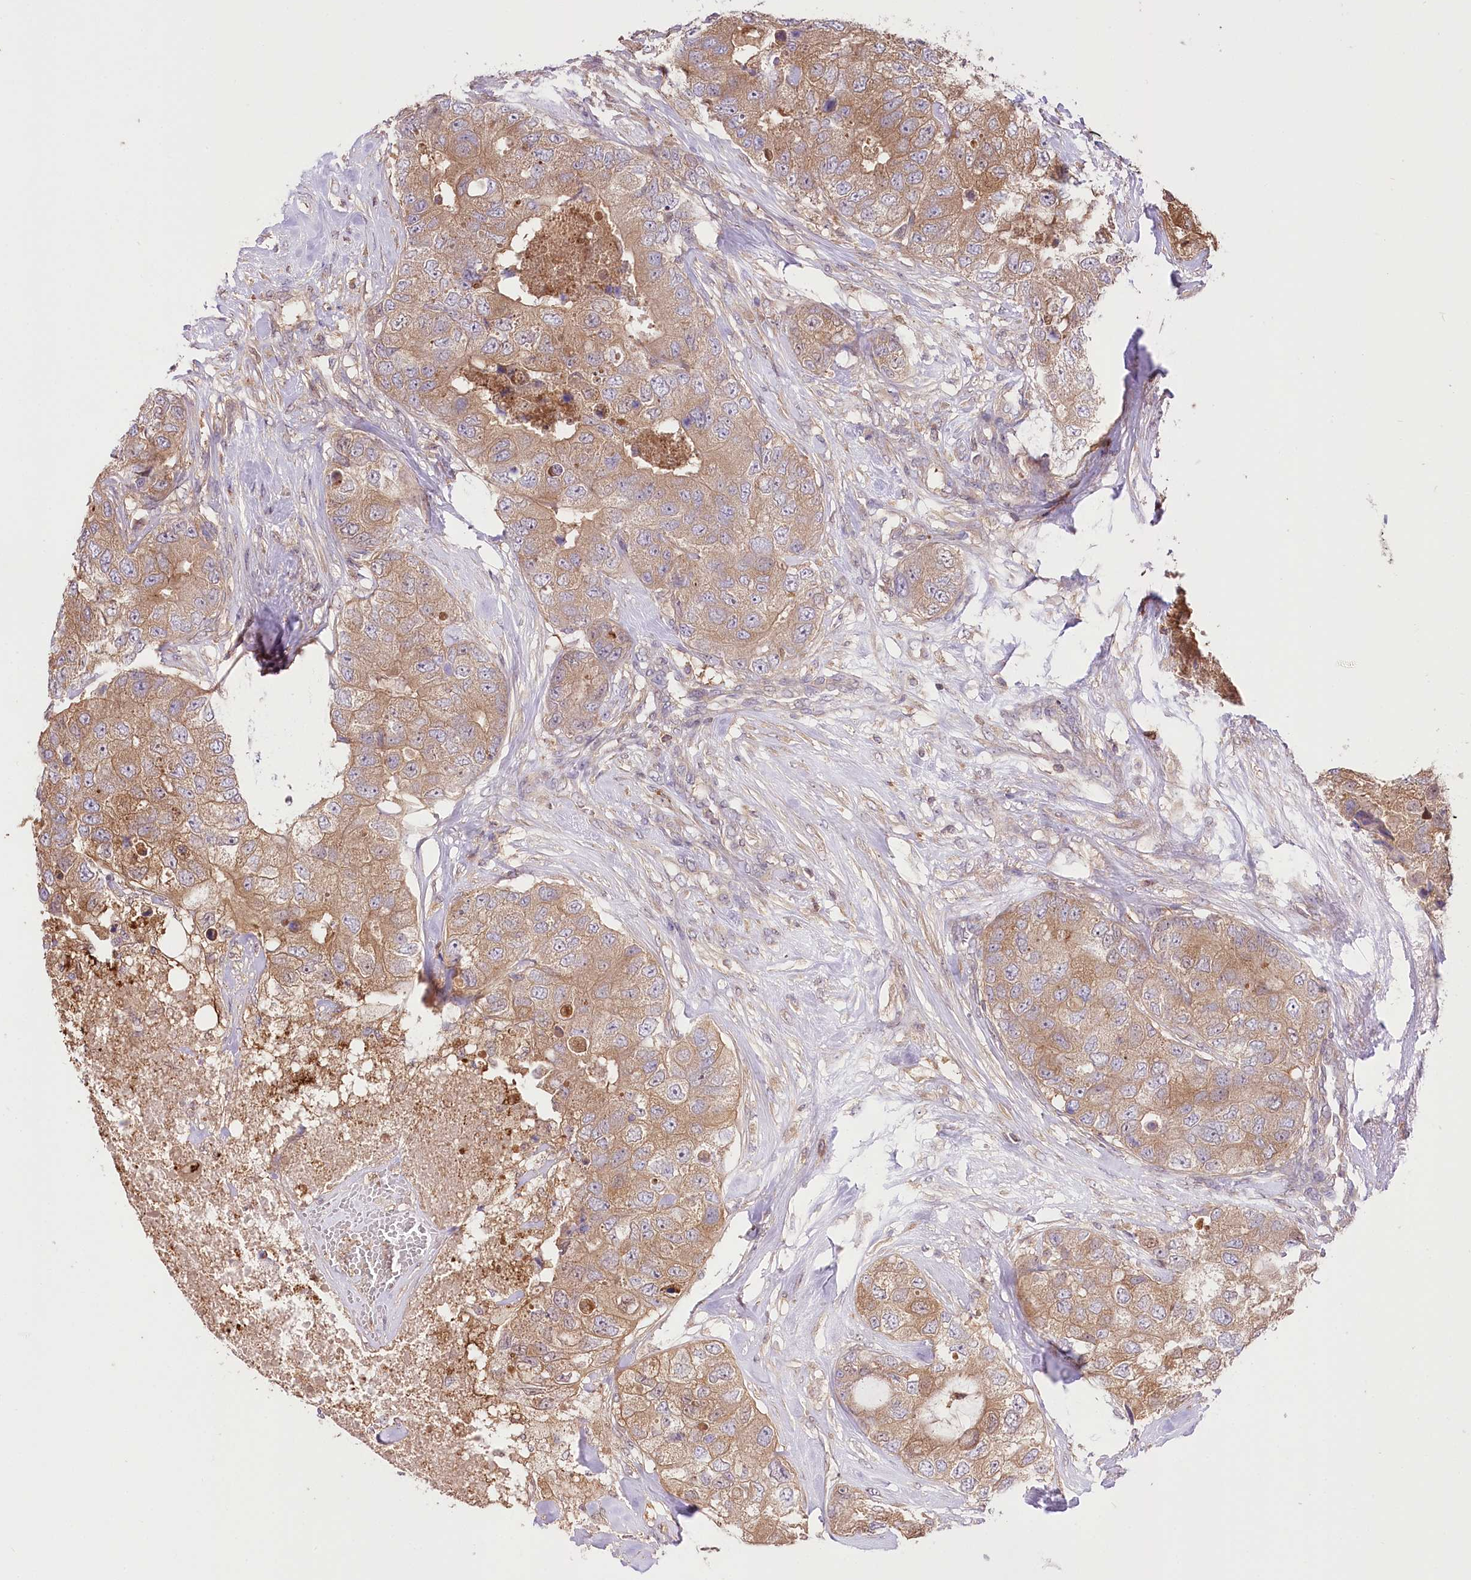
{"staining": {"intensity": "moderate", "quantity": ">75%", "location": "cytoplasmic/membranous"}, "tissue": "breast cancer", "cell_type": "Tumor cells", "image_type": "cancer", "snomed": [{"axis": "morphology", "description": "Duct carcinoma"}, {"axis": "topography", "description": "Breast"}], "caption": "This image shows intraductal carcinoma (breast) stained with IHC to label a protein in brown. The cytoplasmic/membranous of tumor cells show moderate positivity for the protein. Nuclei are counter-stained blue.", "gene": "UGP2", "patient": {"sex": "female", "age": 62}}